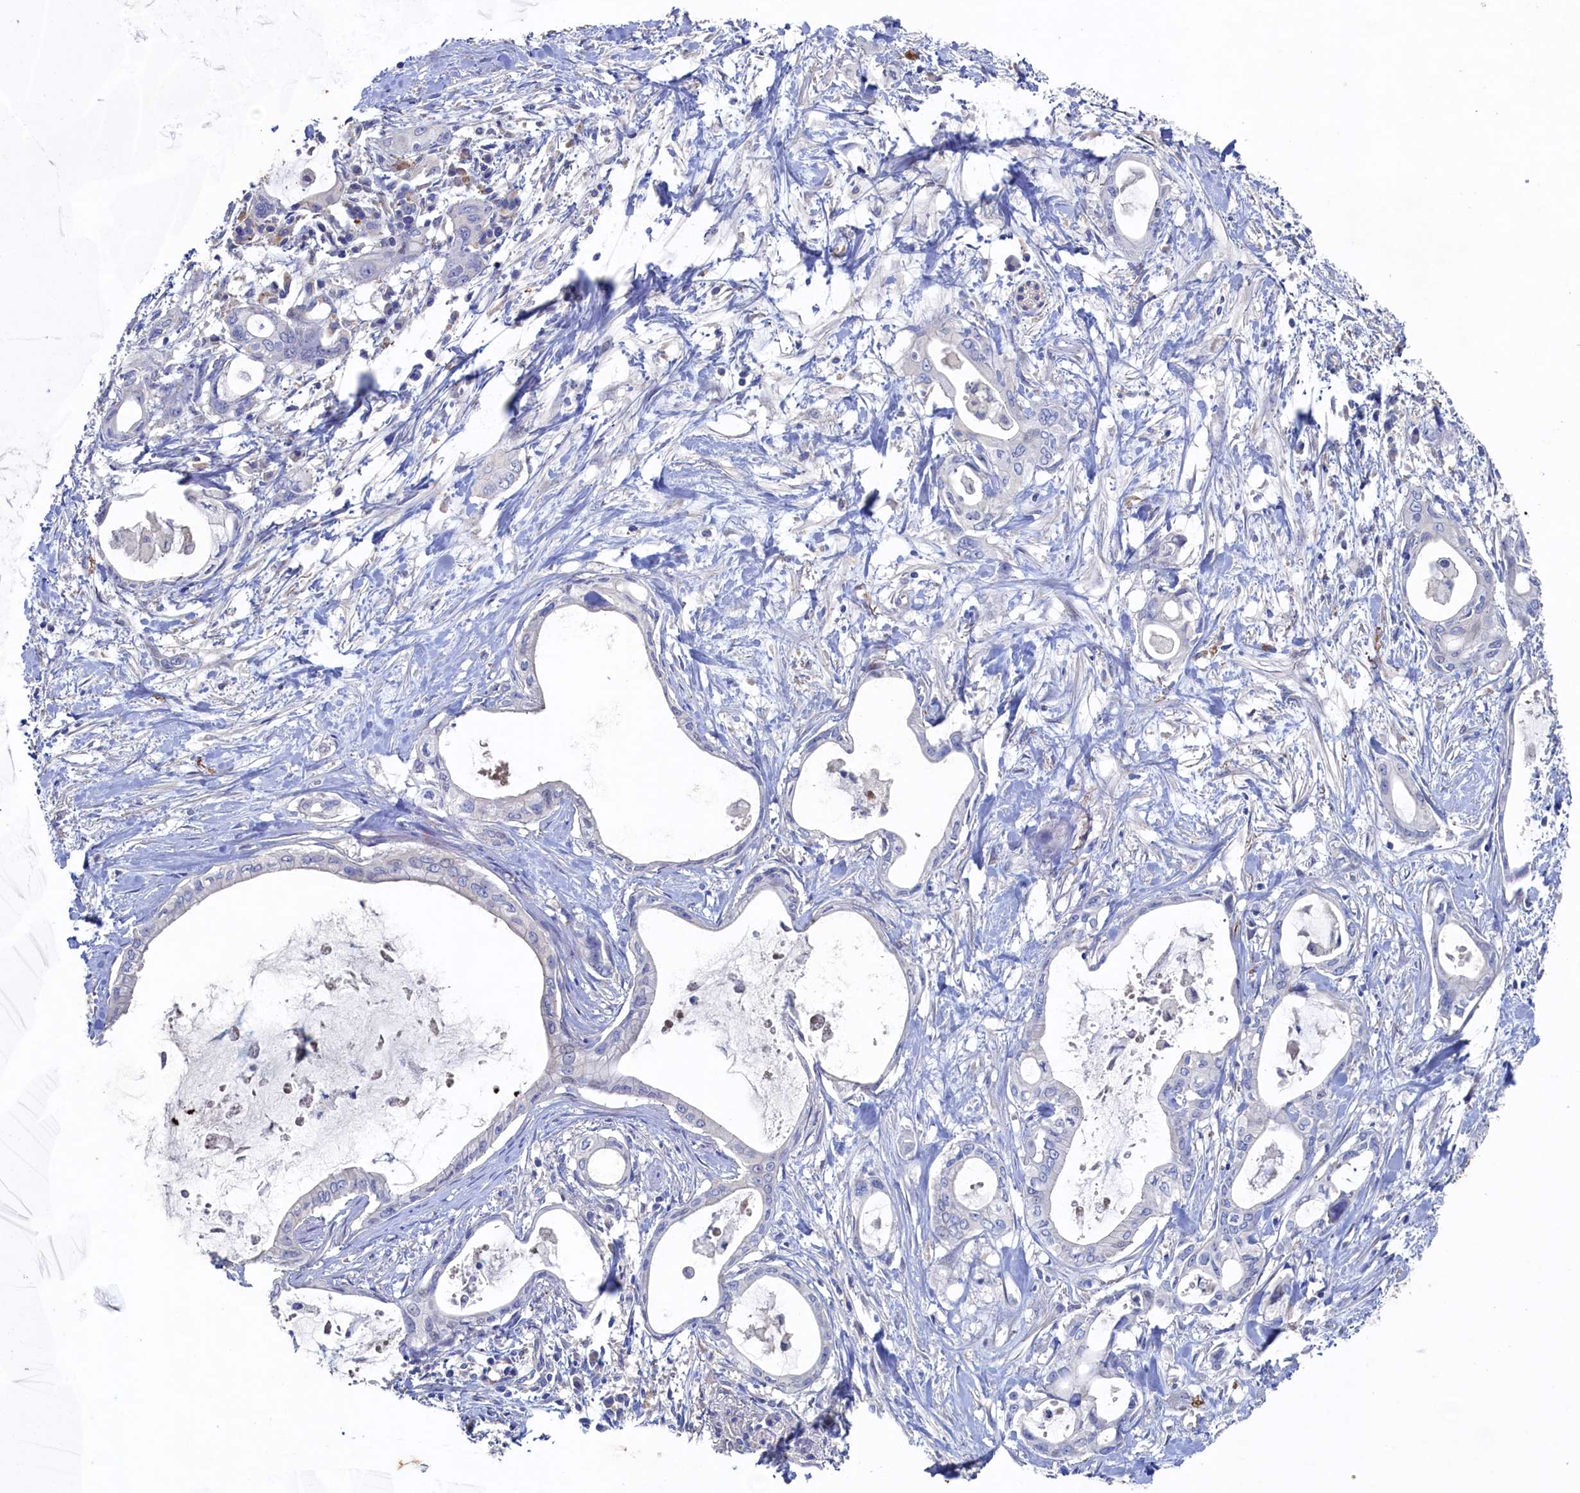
{"staining": {"intensity": "negative", "quantity": "none", "location": "none"}, "tissue": "pancreatic cancer", "cell_type": "Tumor cells", "image_type": "cancer", "snomed": [{"axis": "morphology", "description": "Adenocarcinoma, NOS"}, {"axis": "topography", "description": "Pancreas"}], "caption": "Immunohistochemistry (IHC) of human pancreatic adenocarcinoma demonstrates no positivity in tumor cells.", "gene": "CBLIF", "patient": {"sex": "male", "age": 72}}